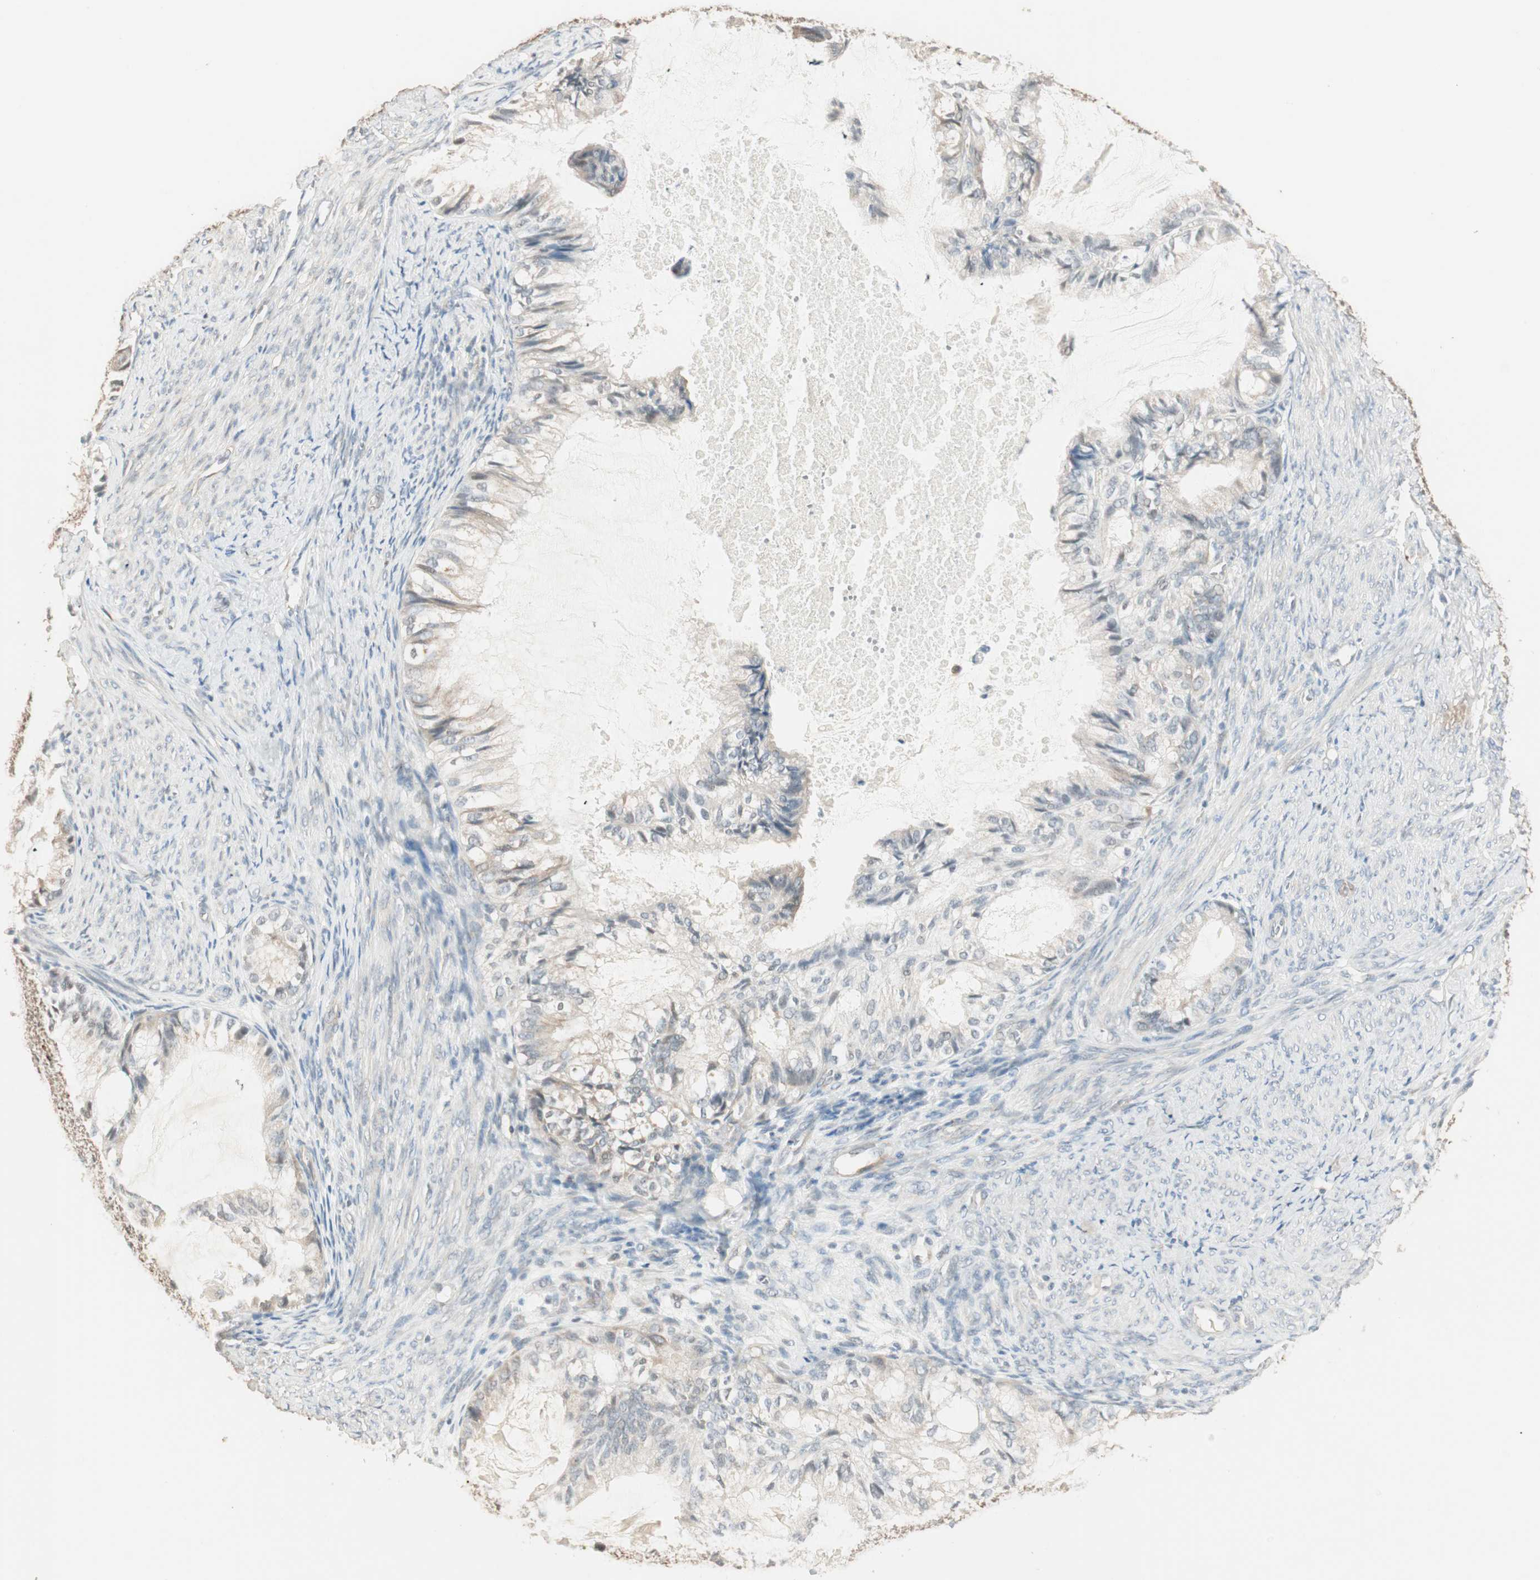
{"staining": {"intensity": "weak", "quantity": "25%-75%", "location": "cytoplasmic/membranous"}, "tissue": "cervical cancer", "cell_type": "Tumor cells", "image_type": "cancer", "snomed": [{"axis": "morphology", "description": "Normal tissue, NOS"}, {"axis": "morphology", "description": "Adenocarcinoma, NOS"}, {"axis": "topography", "description": "Cervix"}, {"axis": "topography", "description": "Endometrium"}], "caption": "About 25%-75% of tumor cells in human cervical adenocarcinoma demonstrate weak cytoplasmic/membranous protein expression as visualized by brown immunohistochemical staining.", "gene": "TASOR", "patient": {"sex": "female", "age": 86}}